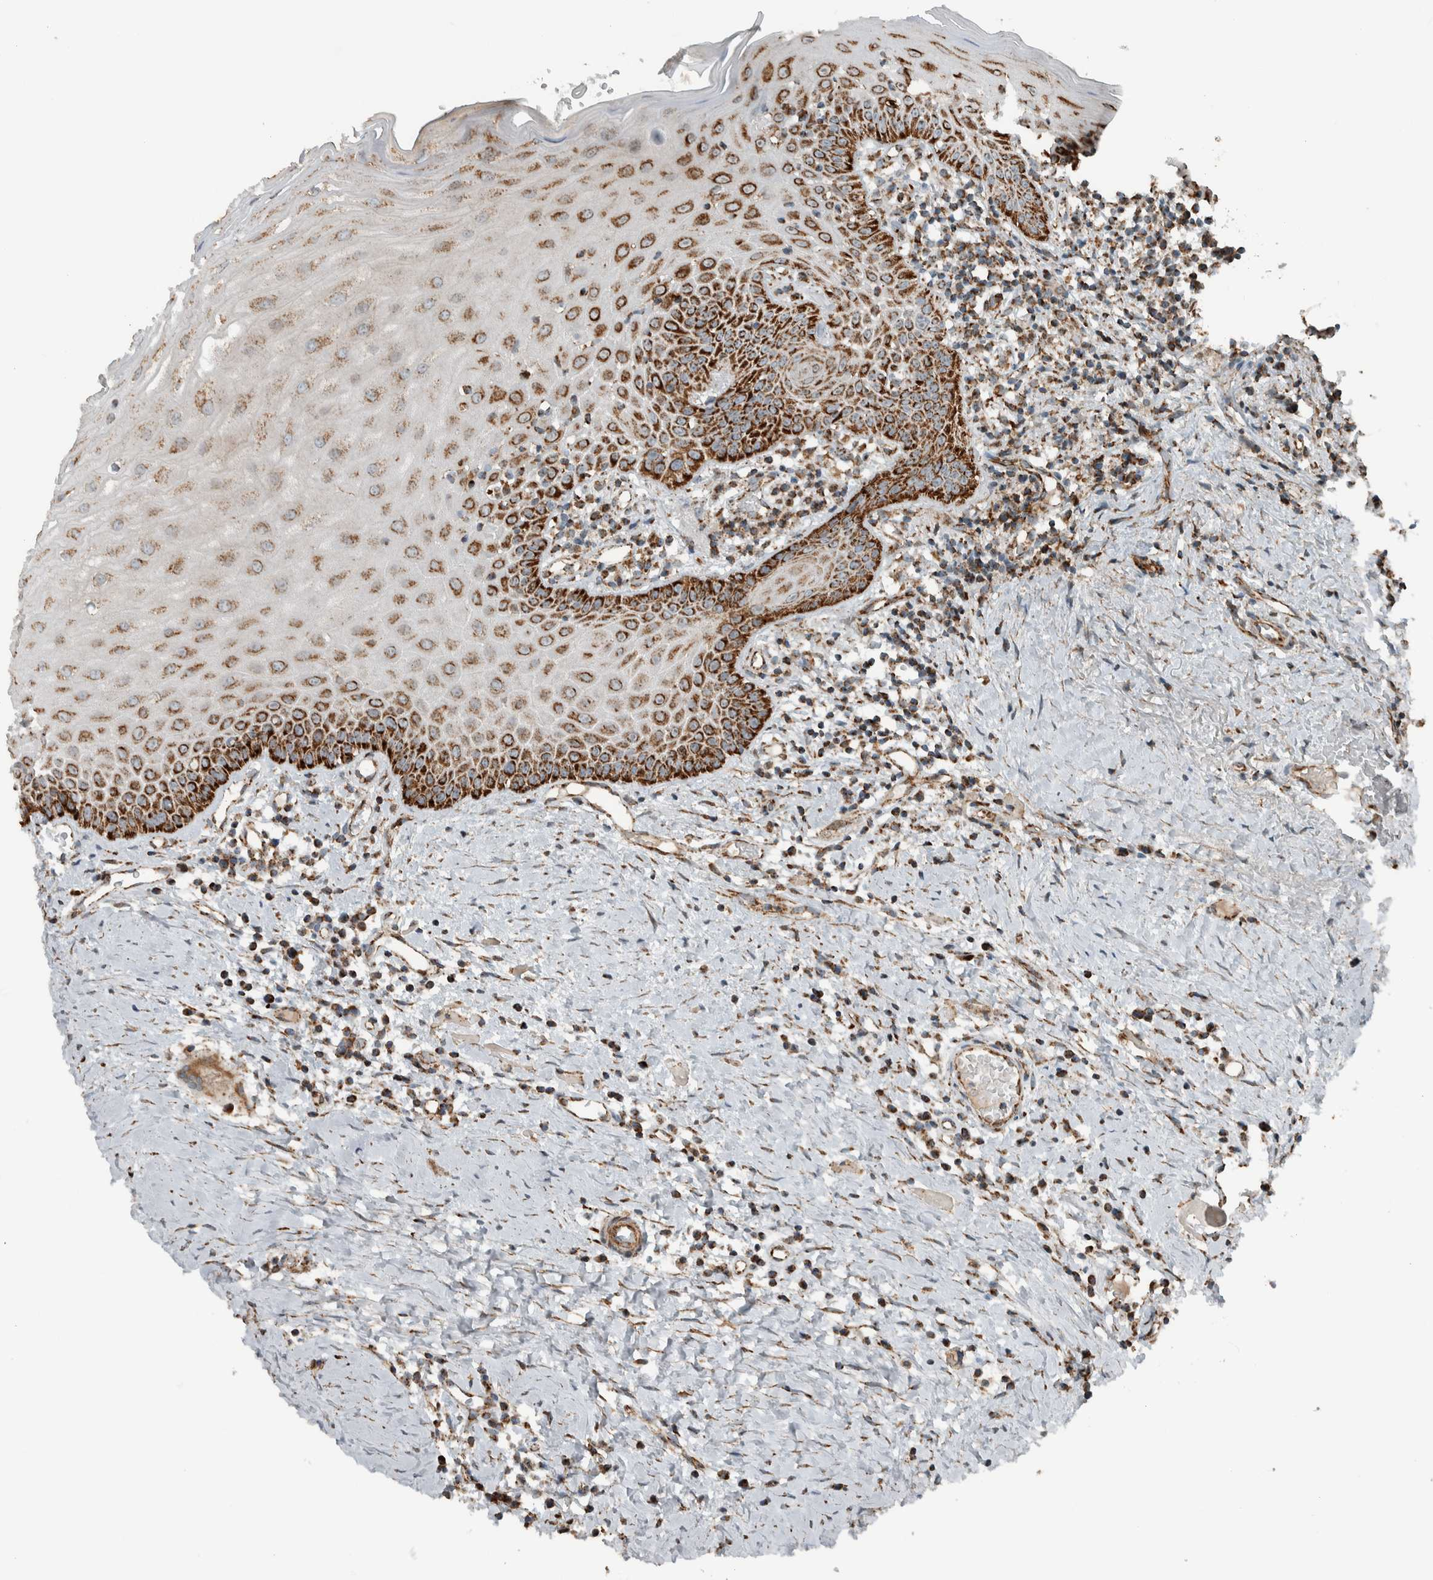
{"staining": {"intensity": "strong", "quantity": ">75%", "location": "cytoplasmic/membranous"}, "tissue": "oral mucosa", "cell_type": "Squamous epithelial cells", "image_type": "normal", "snomed": [{"axis": "morphology", "description": "Normal tissue, NOS"}, {"axis": "topography", "description": "Skeletal muscle"}, {"axis": "topography", "description": "Oral tissue"}, {"axis": "topography", "description": "Peripheral nerve tissue"}], "caption": "Brown immunohistochemical staining in unremarkable oral mucosa displays strong cytoplasmic/membranous positivity in about >75% of squamous epithelial cells.", "gene": "CNTROB", "patient": {"sex": "female", "age": 84}}